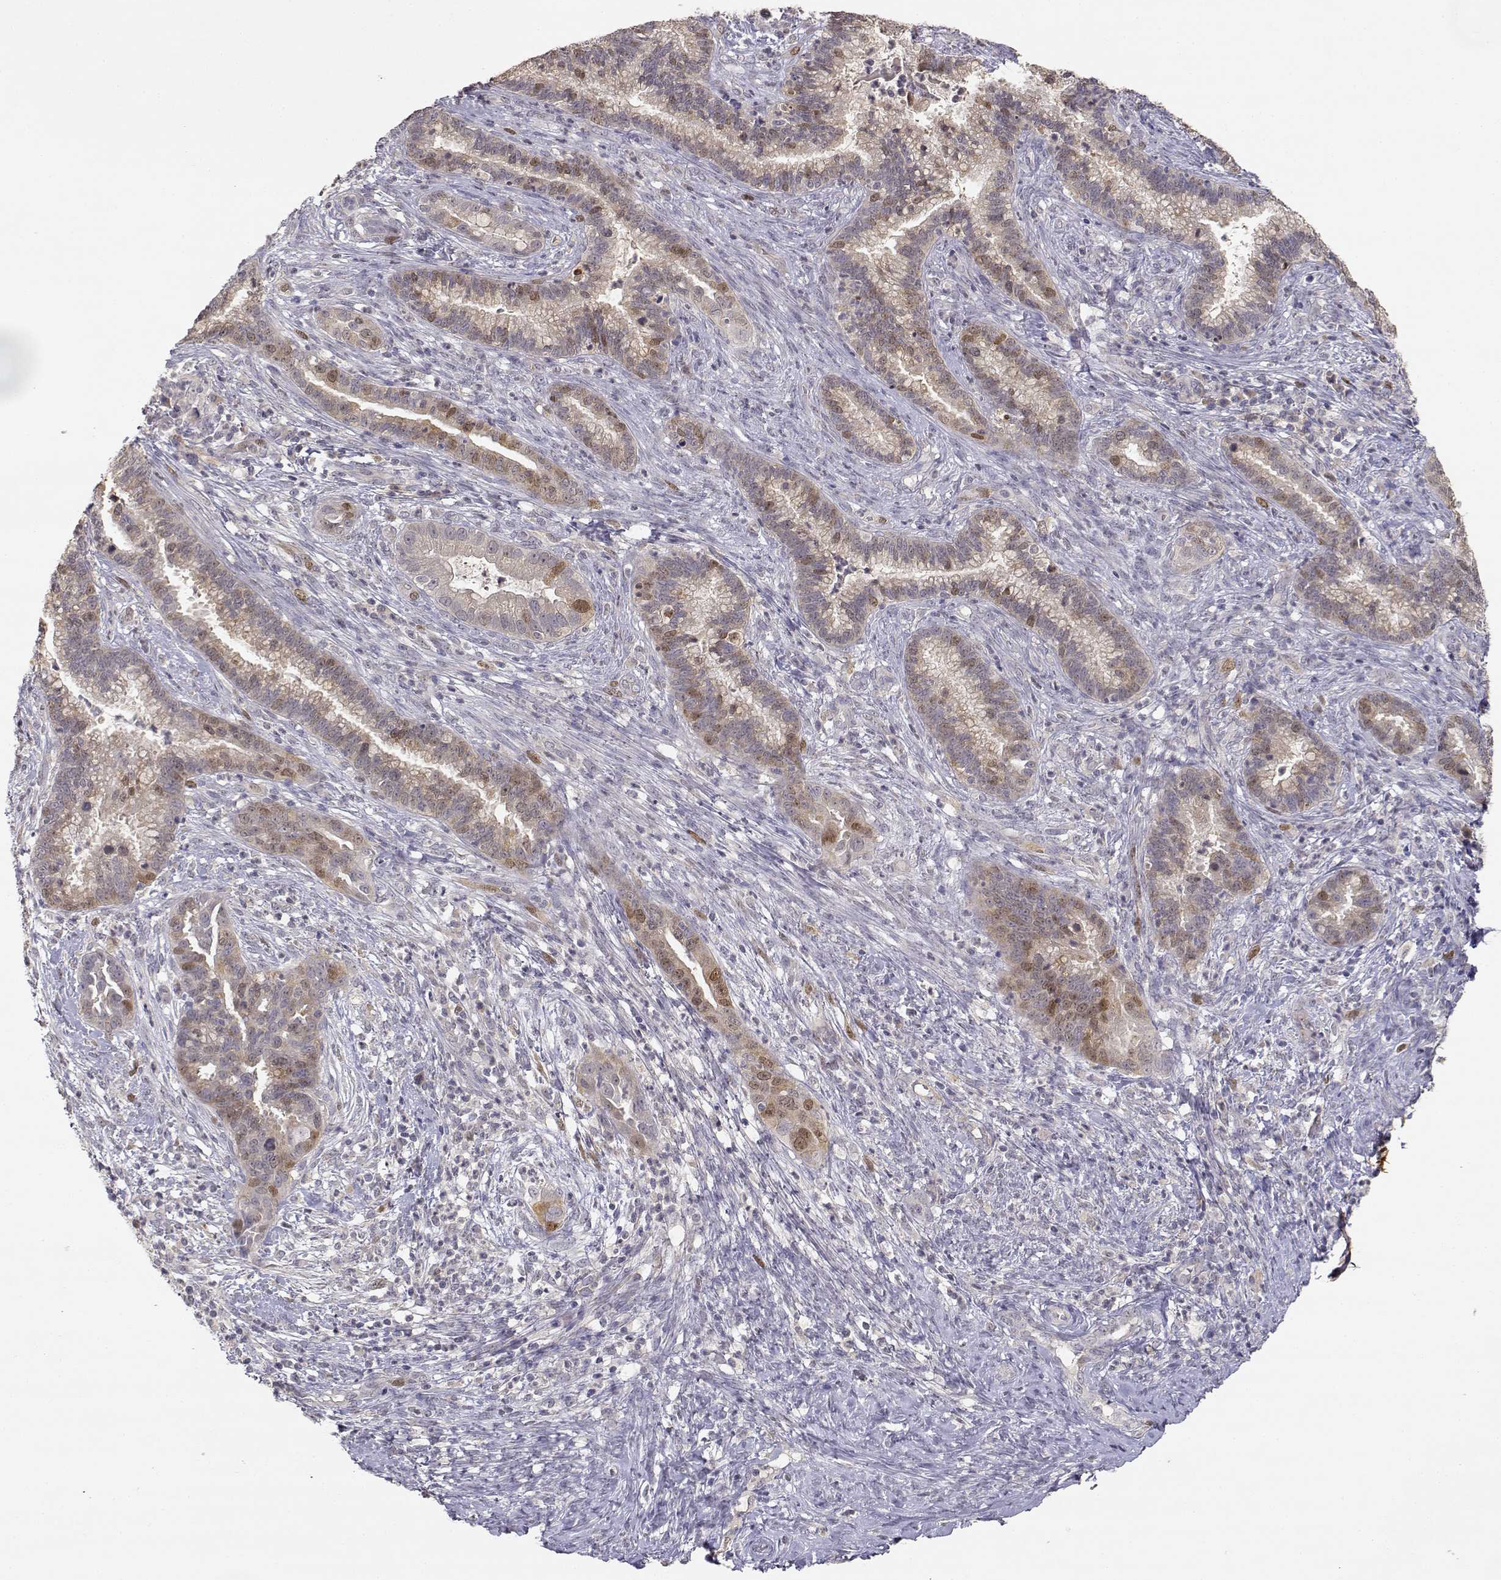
{"staining": {"intensity": "moderate", "quantity": "<25%", "location": "nuclear"}, "tissue": "cervical cancer", "cell_type": "Tumor cells", "image_type": "cancer", "snomed": [{"axis": "morphology", "description": "Adenocarcinoma, NOS"}, {"axis": "topography", "description": "Cervix"}], "caption": "Immunohistochemistry (IHC) (DAB) staining of cervical cancer demonstrates moderate nuclear protein staining in approximately <25% of tumor cells. (IHC, brightfield microscopy, high magnification).", "gene": "RAD51", "patient": {"sex": "female", "age": 45}}